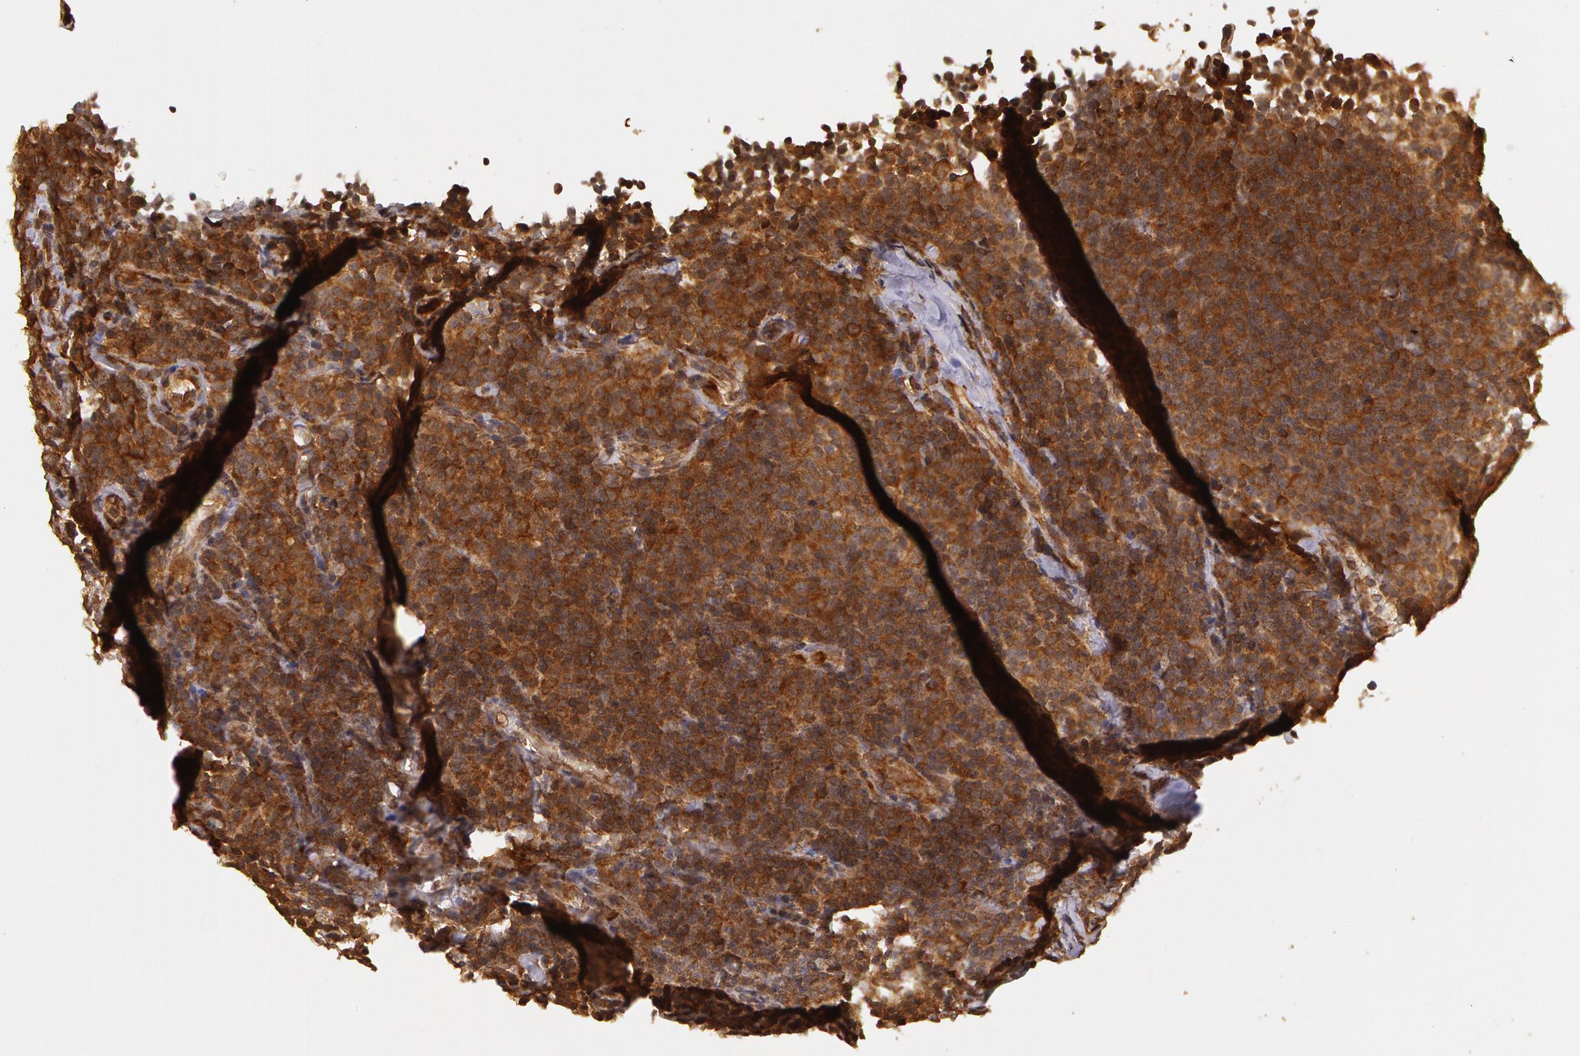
{"staining": {"intensity": "strong", "quantity": ">75%", "location": "cytoplasmic/membranous"}, "tissue": "lymphoma", "cell_type": "Tumor cells", "image_type": "cancer", "snomed": [{"axis": "morphology", "description": "Malignant lymphoma, non-Hodgkin's type, Low grade"}, {"axis": "topography", "description": "Lymph node"}], "caption": "This micrograph exhibits low-grade malignant lymphoma, non-Hodgkin's type stained with immunohistochemistry to label a protein in brown. The cytoplasmic/membranous of tumor cells show strong positivity for the protein. Nuclei are counter-stained blue.", "gene": "ASCC2", "patient": {"sex": "male", "age": 74}}